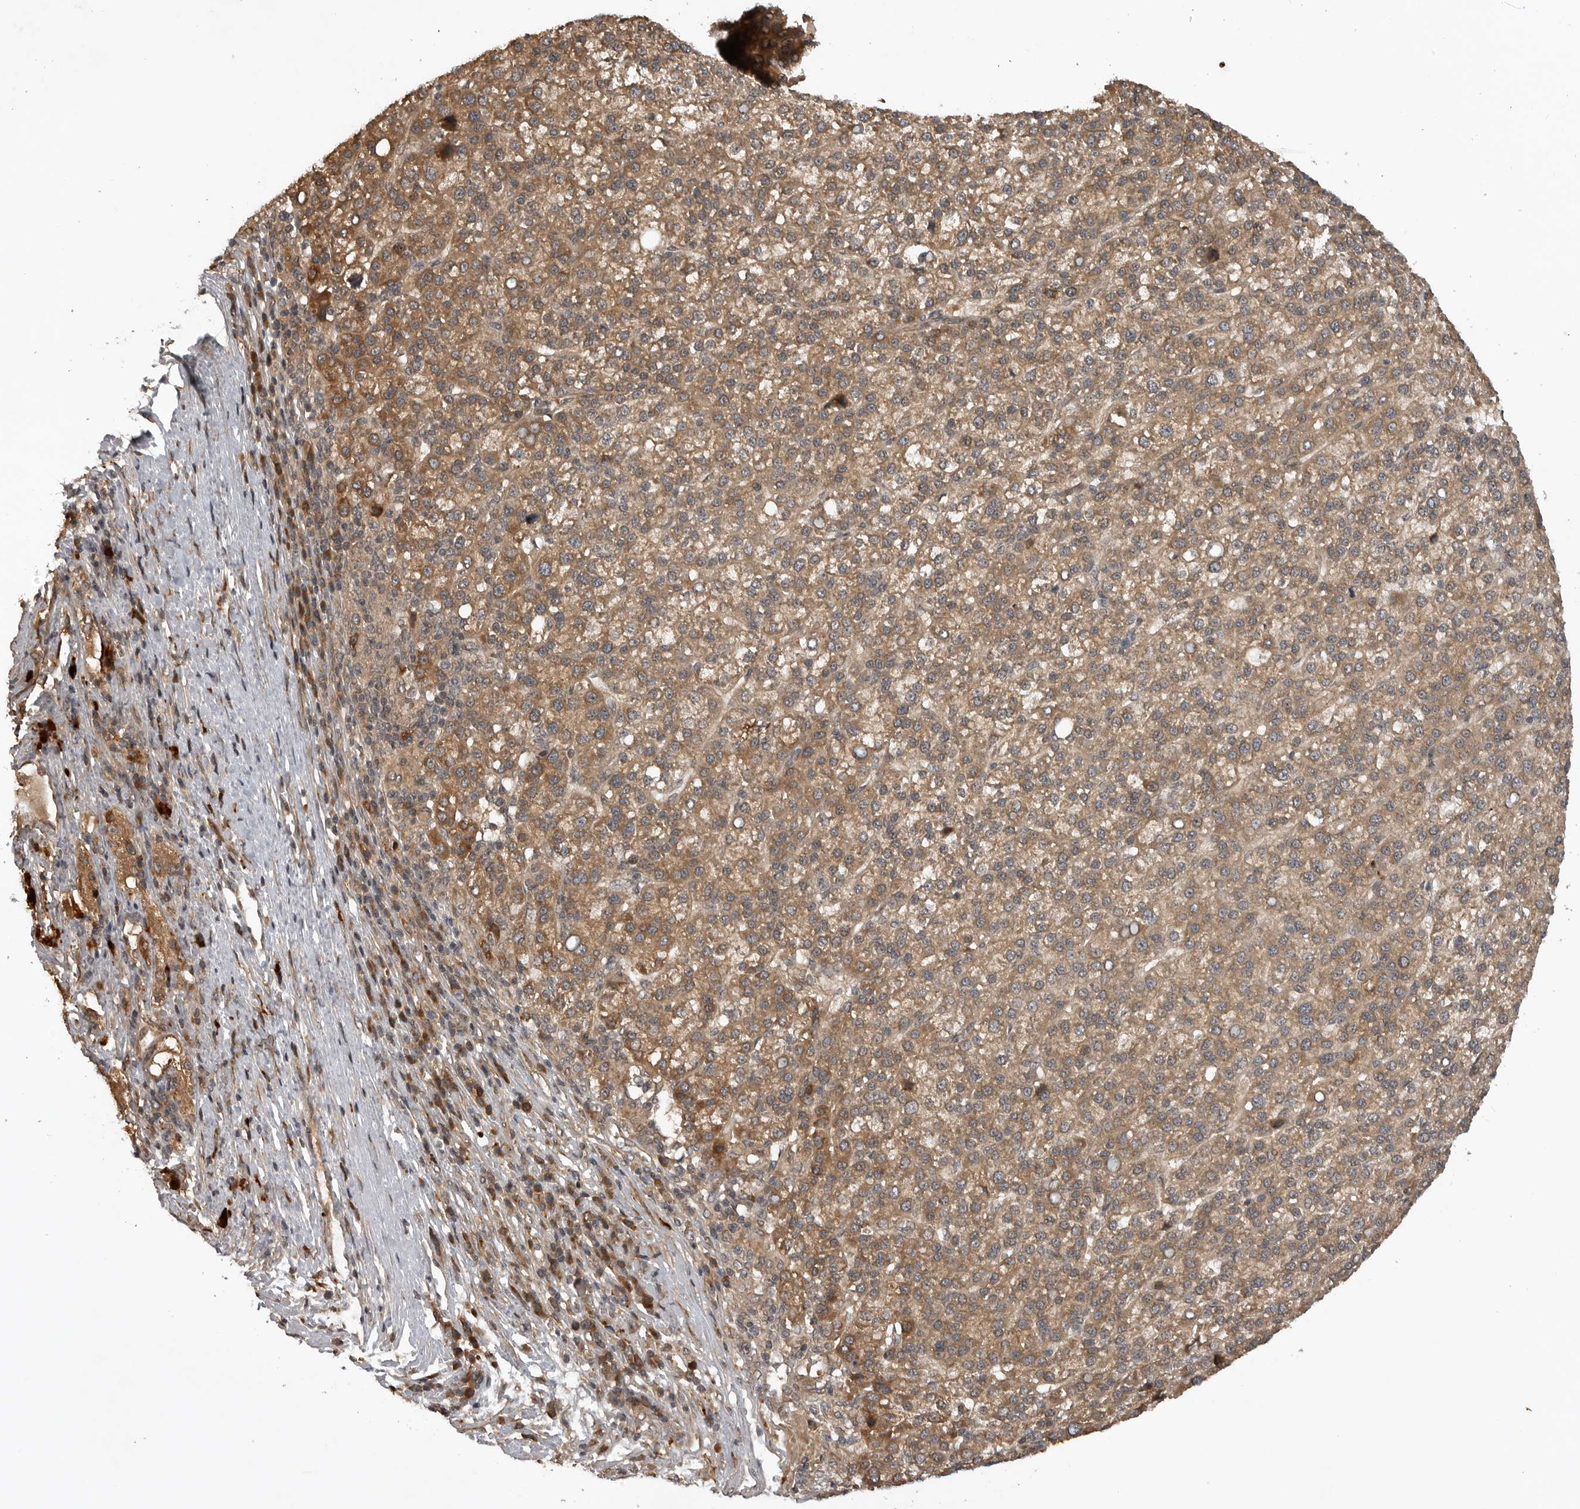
{"staining": {"intensity": "moderate", "quantity": ">75%", "location": "cytoplasmic/membranous"}, "tissue": "liver cancer", "cell_type": "Tumor cells", "image_type": "cancer", "snomed": [{"axis": "morphology", "description": "Carcinoma, Hepatocellular, NOS"}, {"axis": "topography", "description": "Liver"}], "caption": "Protein expression analysis of human liver cancer (hepatocellular carcinoma) reveals moderate cytoplasmic/membranous staining in approximately >75% of tumor cells.", "gene": "AKAP7", "patient": {"sex": "female", "age": 58}}